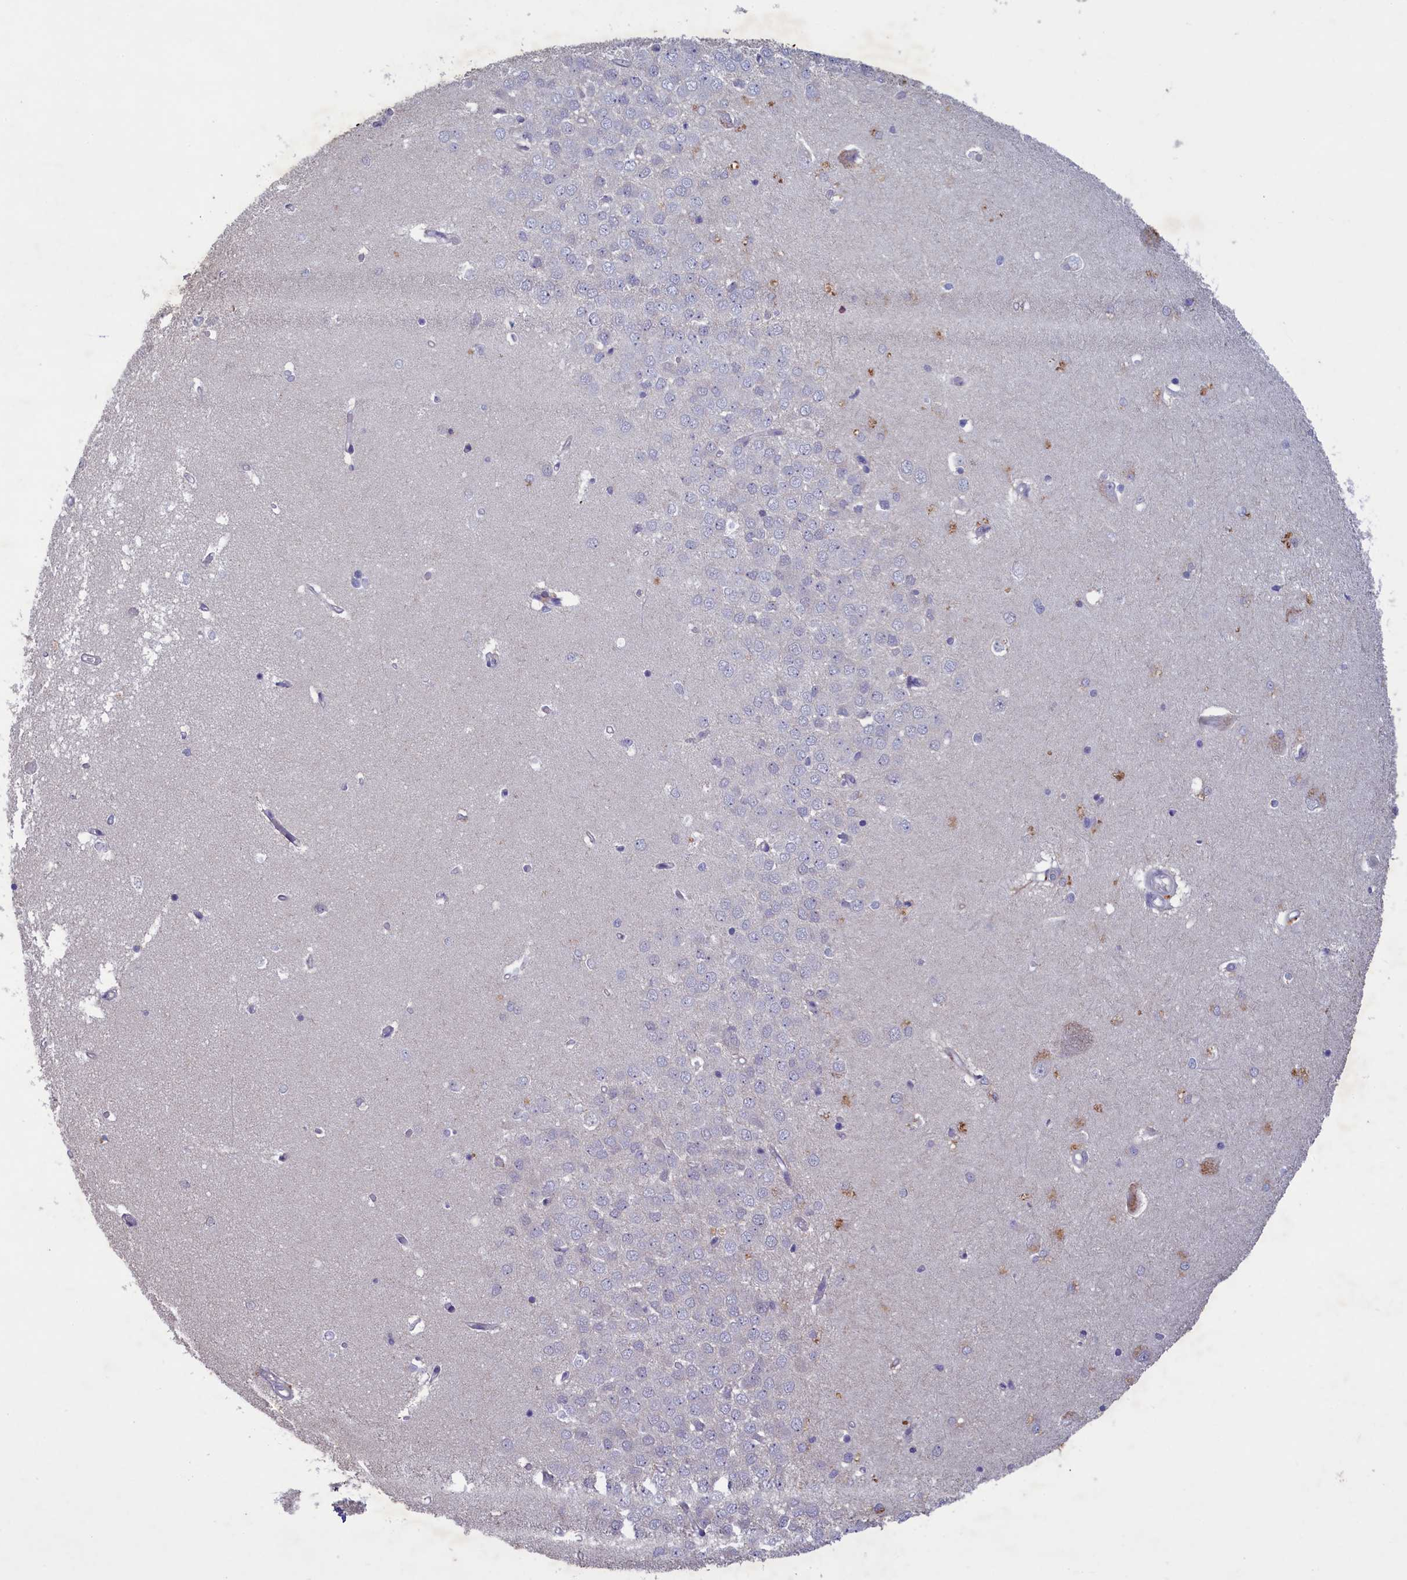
{"staining": {"intensity": "moderate", "quantity": "<25%", "location": "cytoplasmic/membranous"}, "tissue": "hippocampus", "cell_type": "Glial cells", "image_type": "normal", "snomed": [{"axis": "morphology", "description": "Normal tissue, NOS"}, {"axis": "topography", "description": "Hippocampus"}], "caption": "Approximately <25% of glial cells in normal hippocampus reveal moderate cytoplasmic/membranous protein expression as visualized by brown immunohistochemical staining.", "gene": "ATF7IP2", "patient": {"sex": "male", "age": 45}}